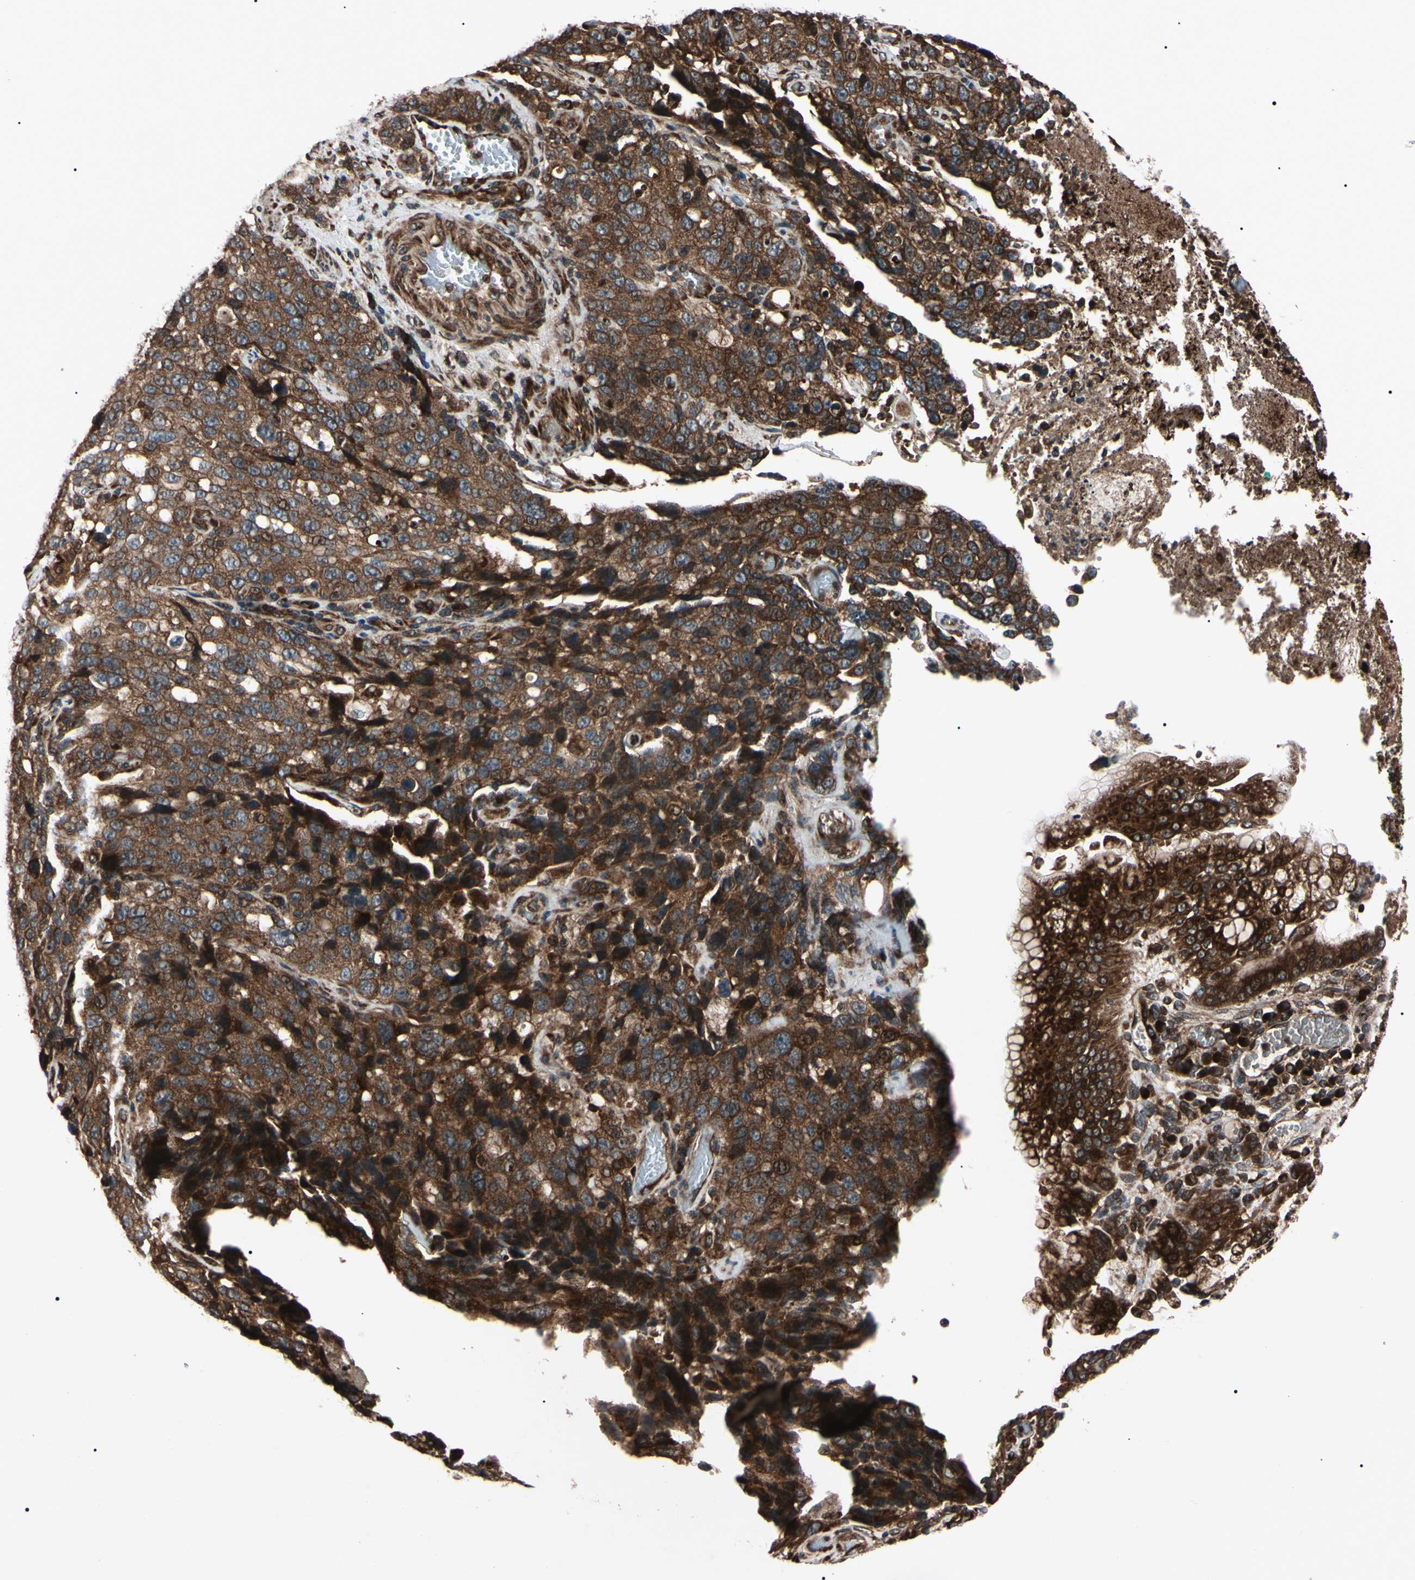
{"staining": {"intensity": "strong", "quantity": ">75%", "location": "cytoplasmic/membranous"}, "tissue": "stomach cancer", "cell_type": "Tumor cells", "image_type": "cancer", "snomed": [{"axis": "morphology", "description": "Normal tissue, NOS"}, {"axis": "morphology", "description": "Adenocarcinoma, NOS"}, {"axis": "topography", "description": "Stomach"}], "caption": "This histopathology image reveals stomach cancer (adenocarcinoma) stained with IHC to label a protein in brown. The cytoplasmic/membranous of tumor cells show strong positivity for the protein. Nuclei are counter-stained blue.", "gene": "GUCY1B1", "patient": {"sex": "male", "age": 48}}